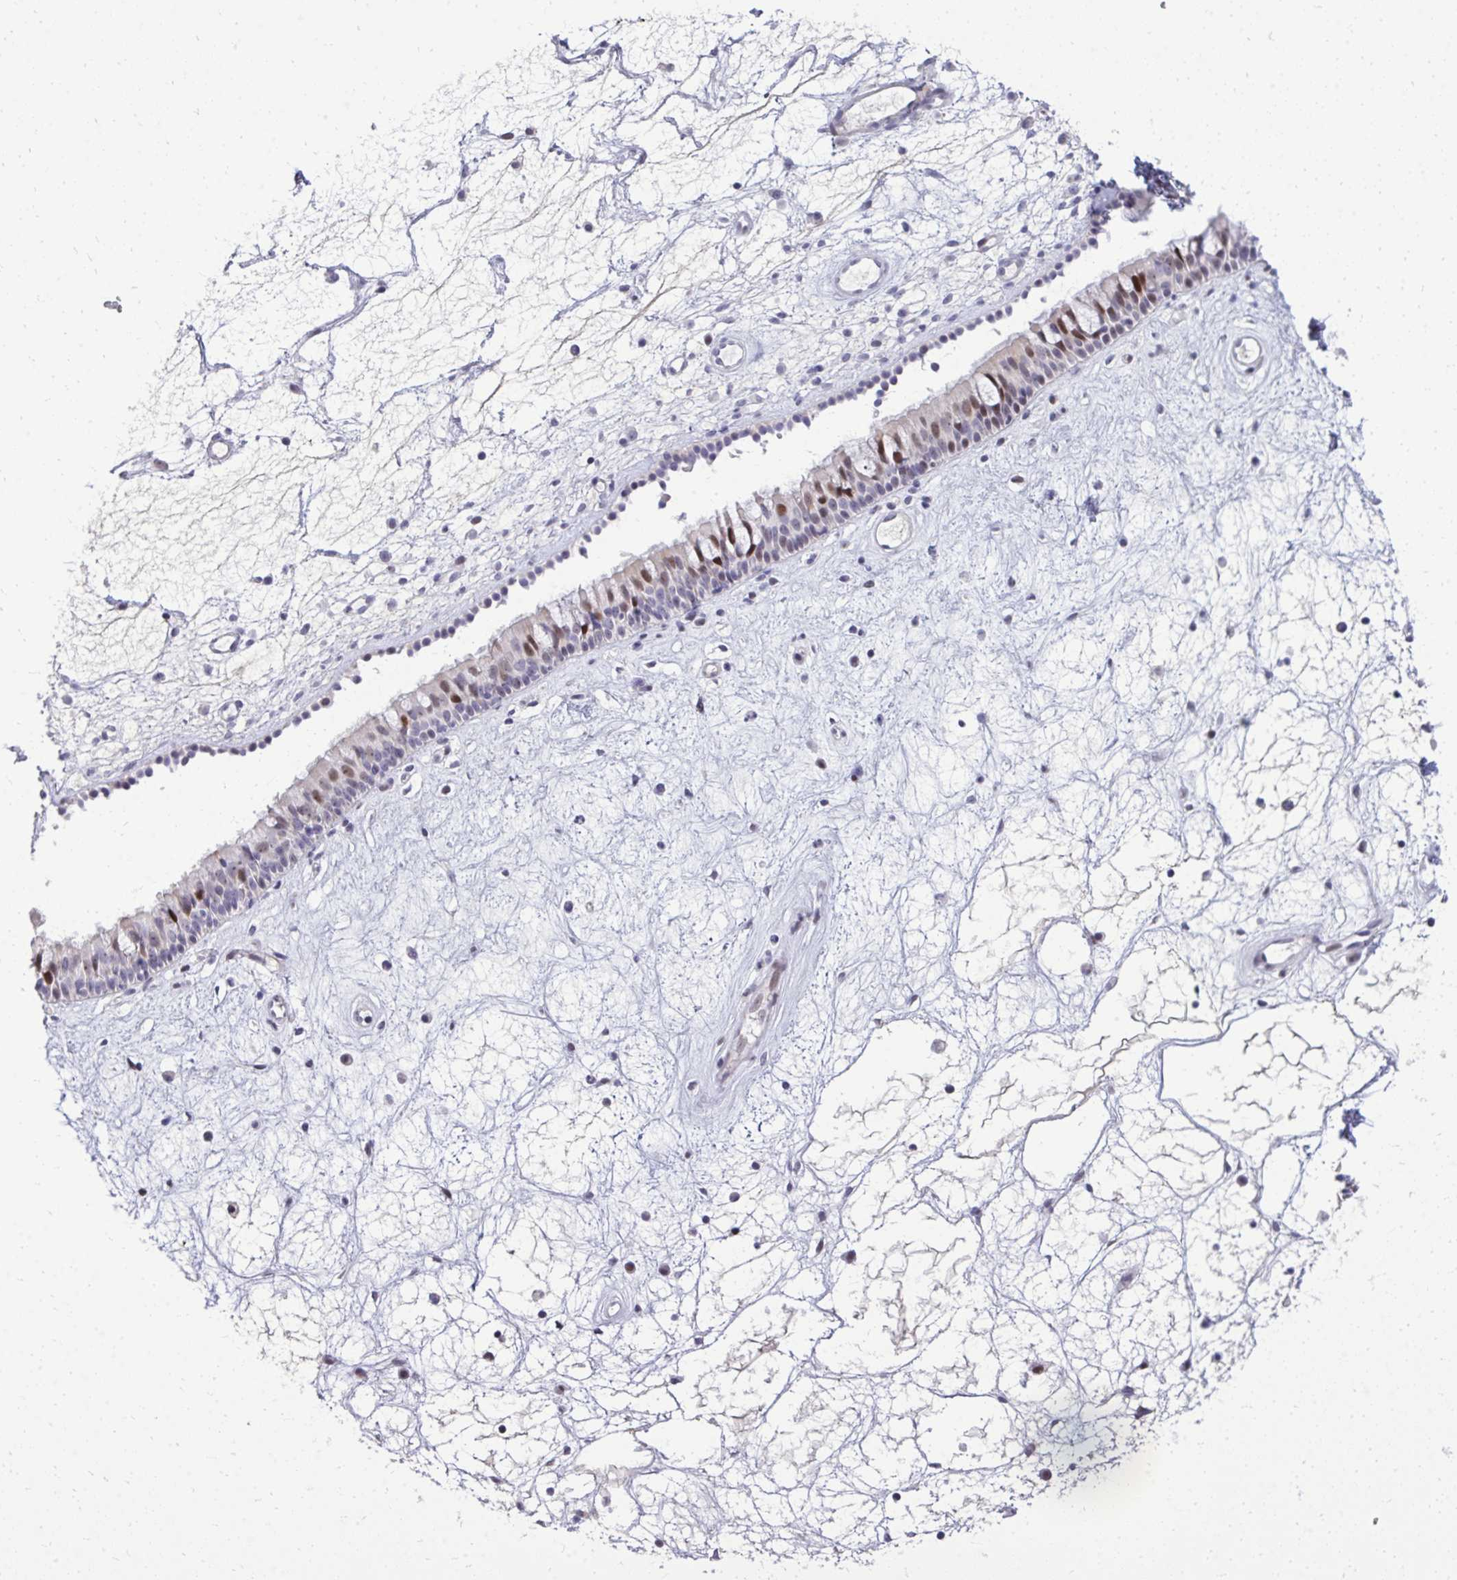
{"staining": {"intensity": "moderate", "quantity": "<25%", "location": "nuclear"}, "tissue": "nasopharynx", "cell_type": "Respiratory epithelial cells", "image_type": "normal", "snomed": [{"axis": "morphology", "description": "Normal tissue, NOS"}, {"axis": "topography", "description": "Nasopharynx"}], "caption": "A high-resolution photomicrograph shows immunohistochemistry (IHC) staining of unremarkable nasopharynx, which displays moderate nuclear staining in about <25% of respiratory epithelial cells.", "gene": "DLX4", "patient": {"sex": "male", "age": 69}}